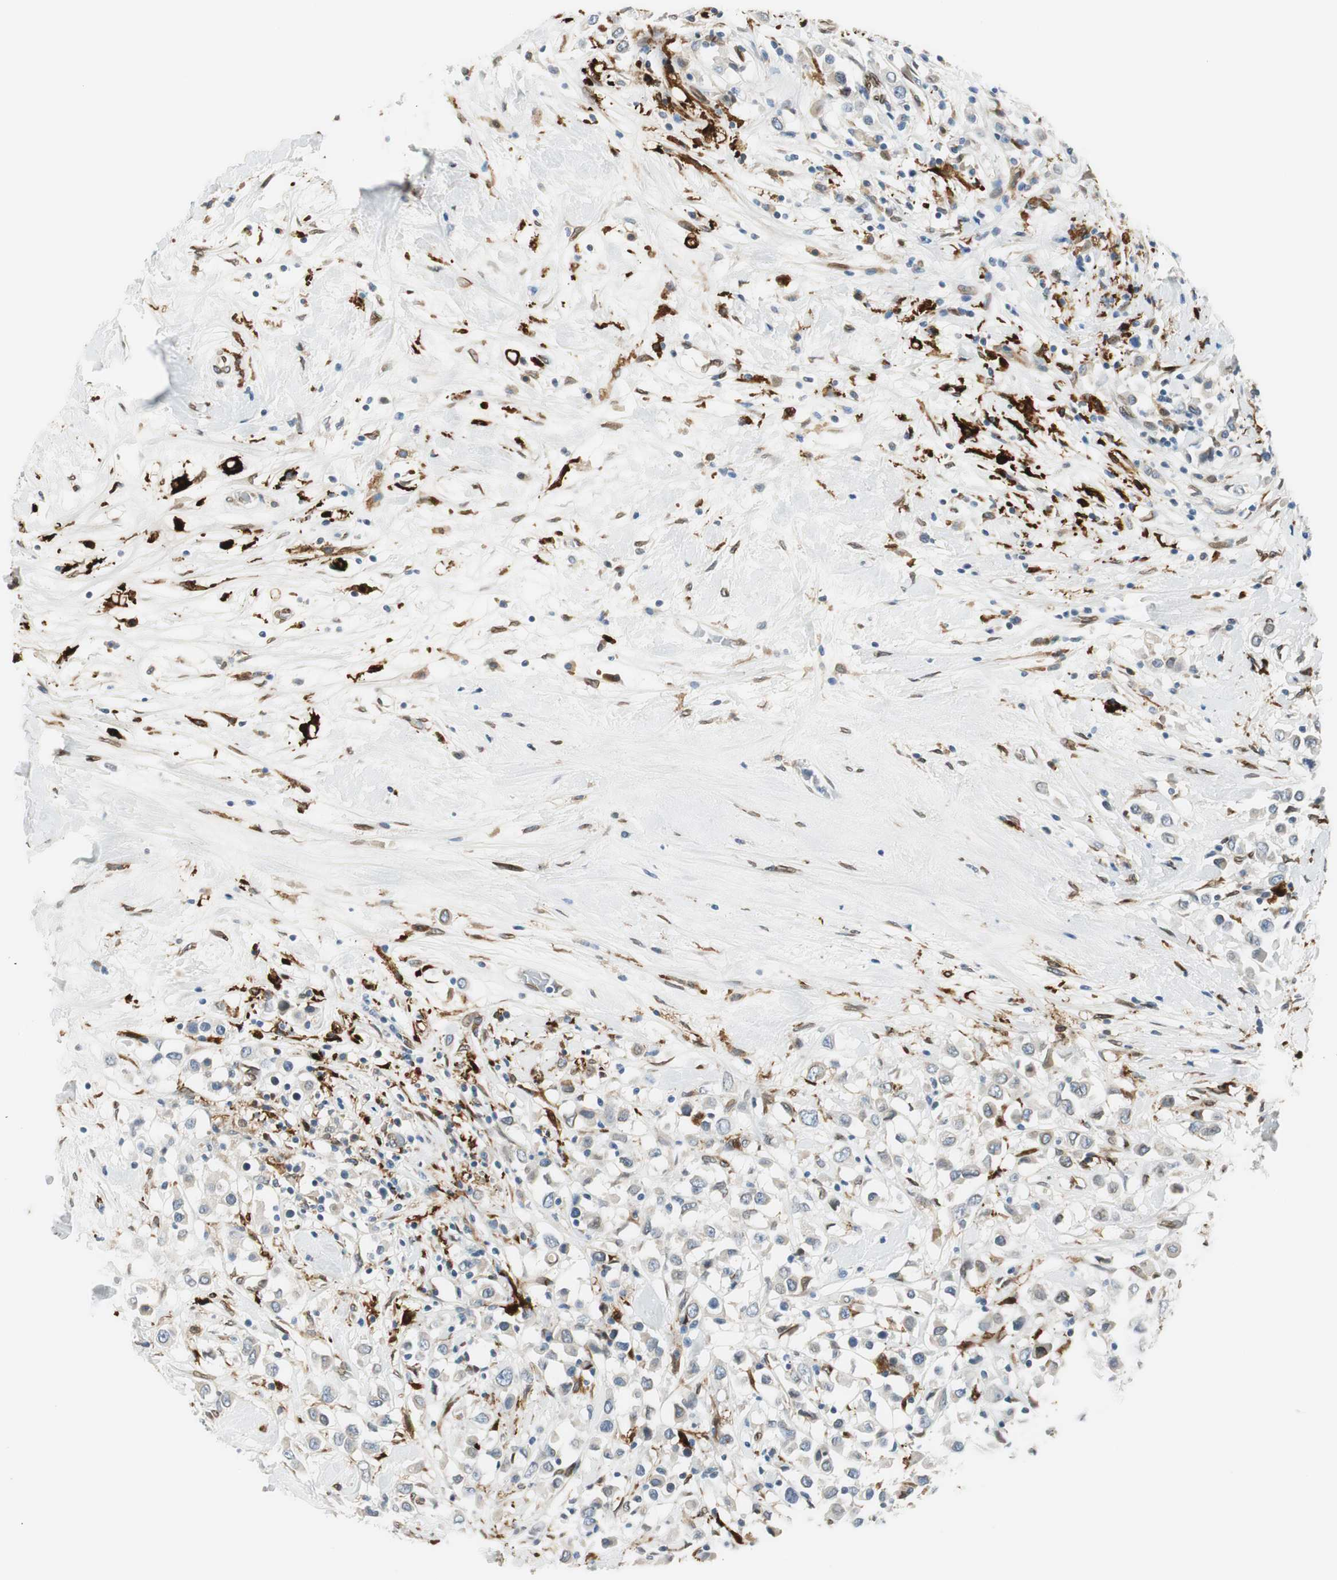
{"staining": {"intensity": "negative", "quantity": "none", "location": "none"}, "tissue": "breast cancer", "cell_type": "Tumor cells", "image_type": "cancer", "snomed": [{"axis": "morphology", "description": "Duct carcinoma"}, {"axis": "topography", "description": "Breast"}], "caption": "Tumor cells are negative for protein expression in human intraductal carcinoma (breast).", "gene": "TMEM260", "patient": {"sex": "female", "age": 61}}